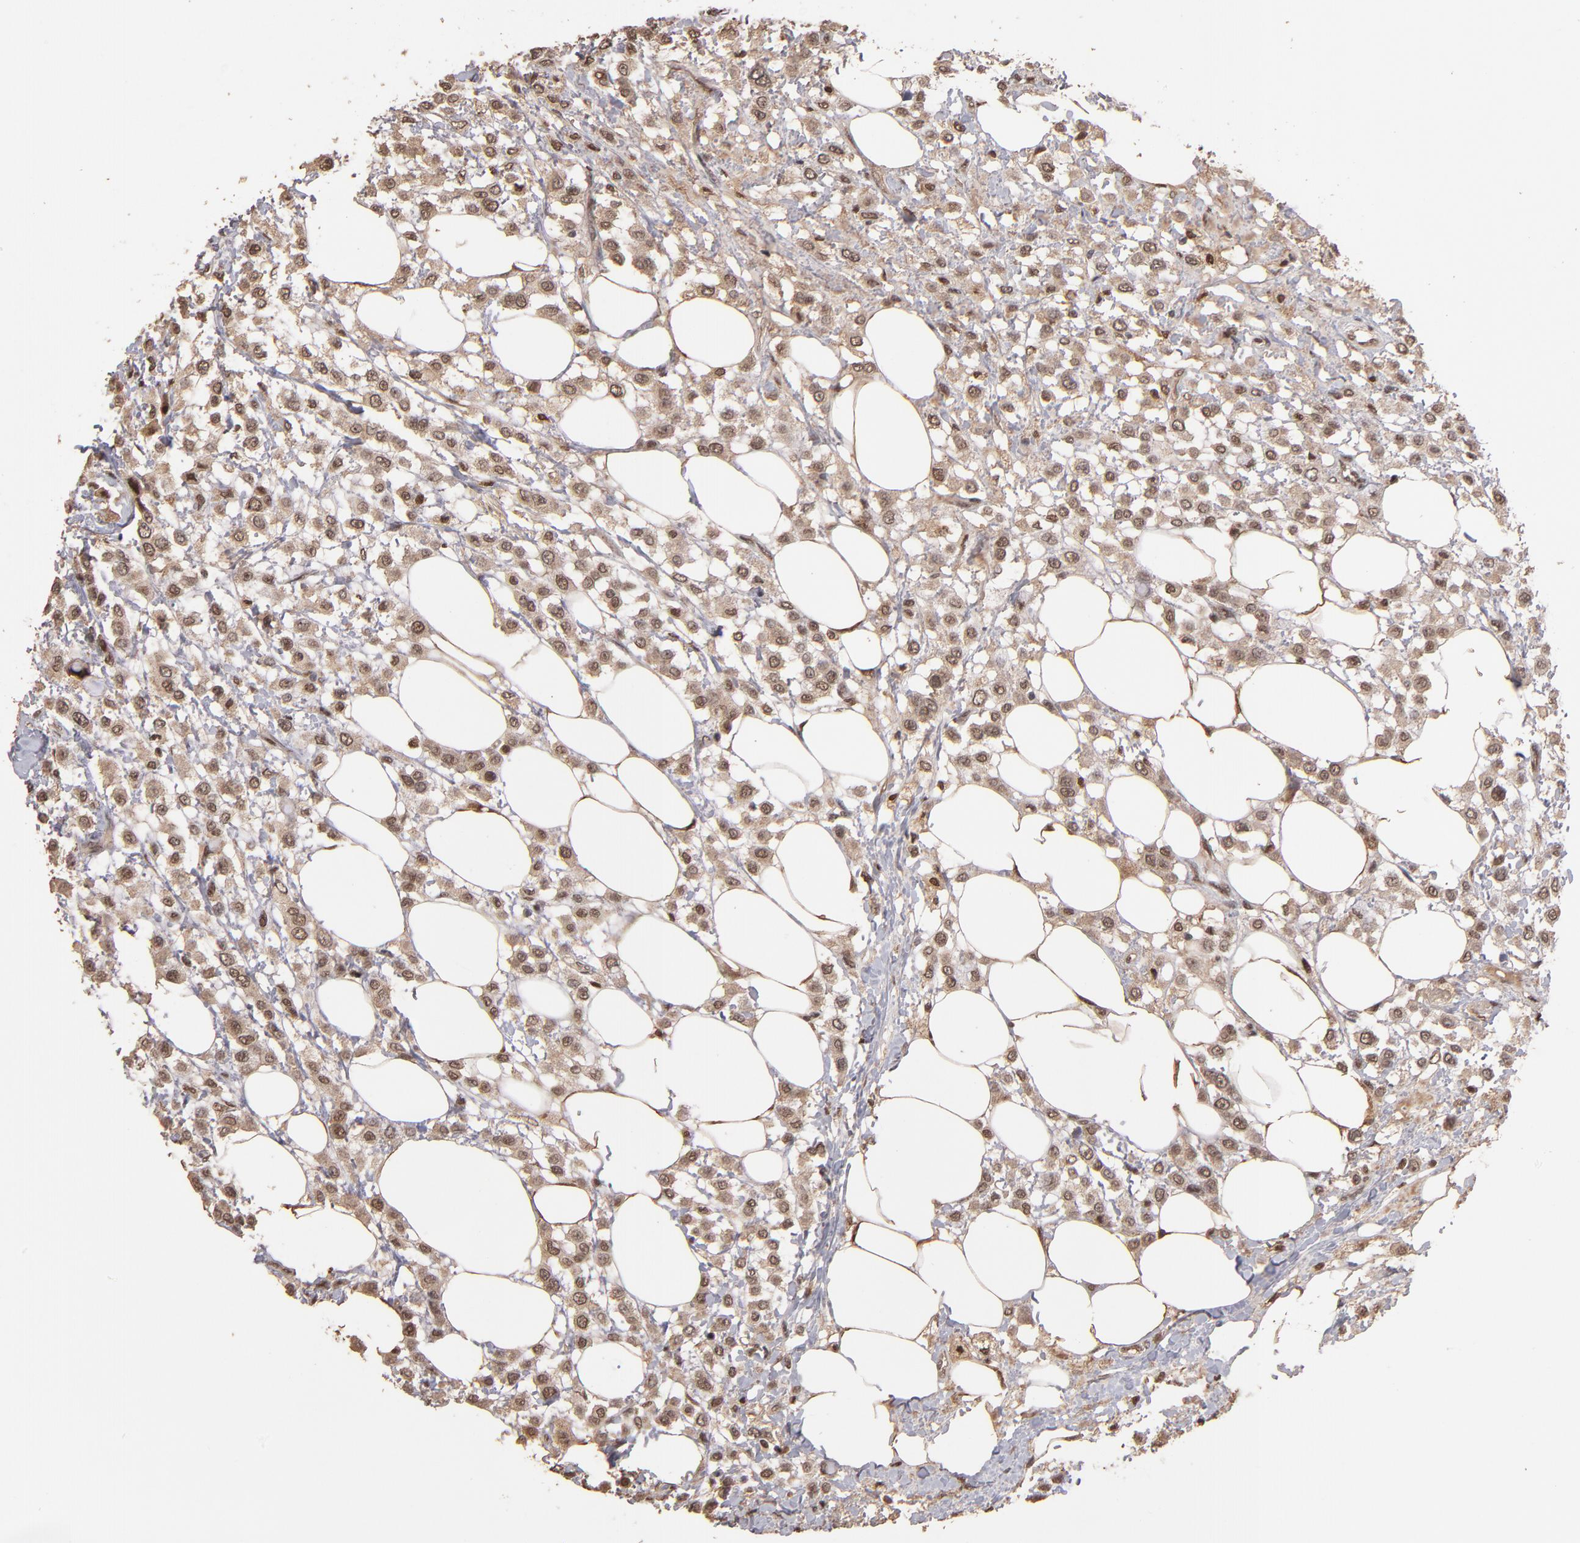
{"staining": {"intensity": "weak", "quantity": ">75%", "location": "cytoplasmic/membranous,nuclear"}, "tissue": "breast cancer", "cell_type": "Tumor cells", "image_type": "cancer", "snomed": [{"axis": "morphology", "description": "Lobular carcinoma"}, {"axis": "topography", "description": "Breast"}], "caption": "Protein staining of breast cancer tissue shows weak cytoplasmic/membranous and nuclear positivity in approximately >75% of tumor cells.", "gene": "EAPP", "patient": {"sex": "female", "age": 85}}